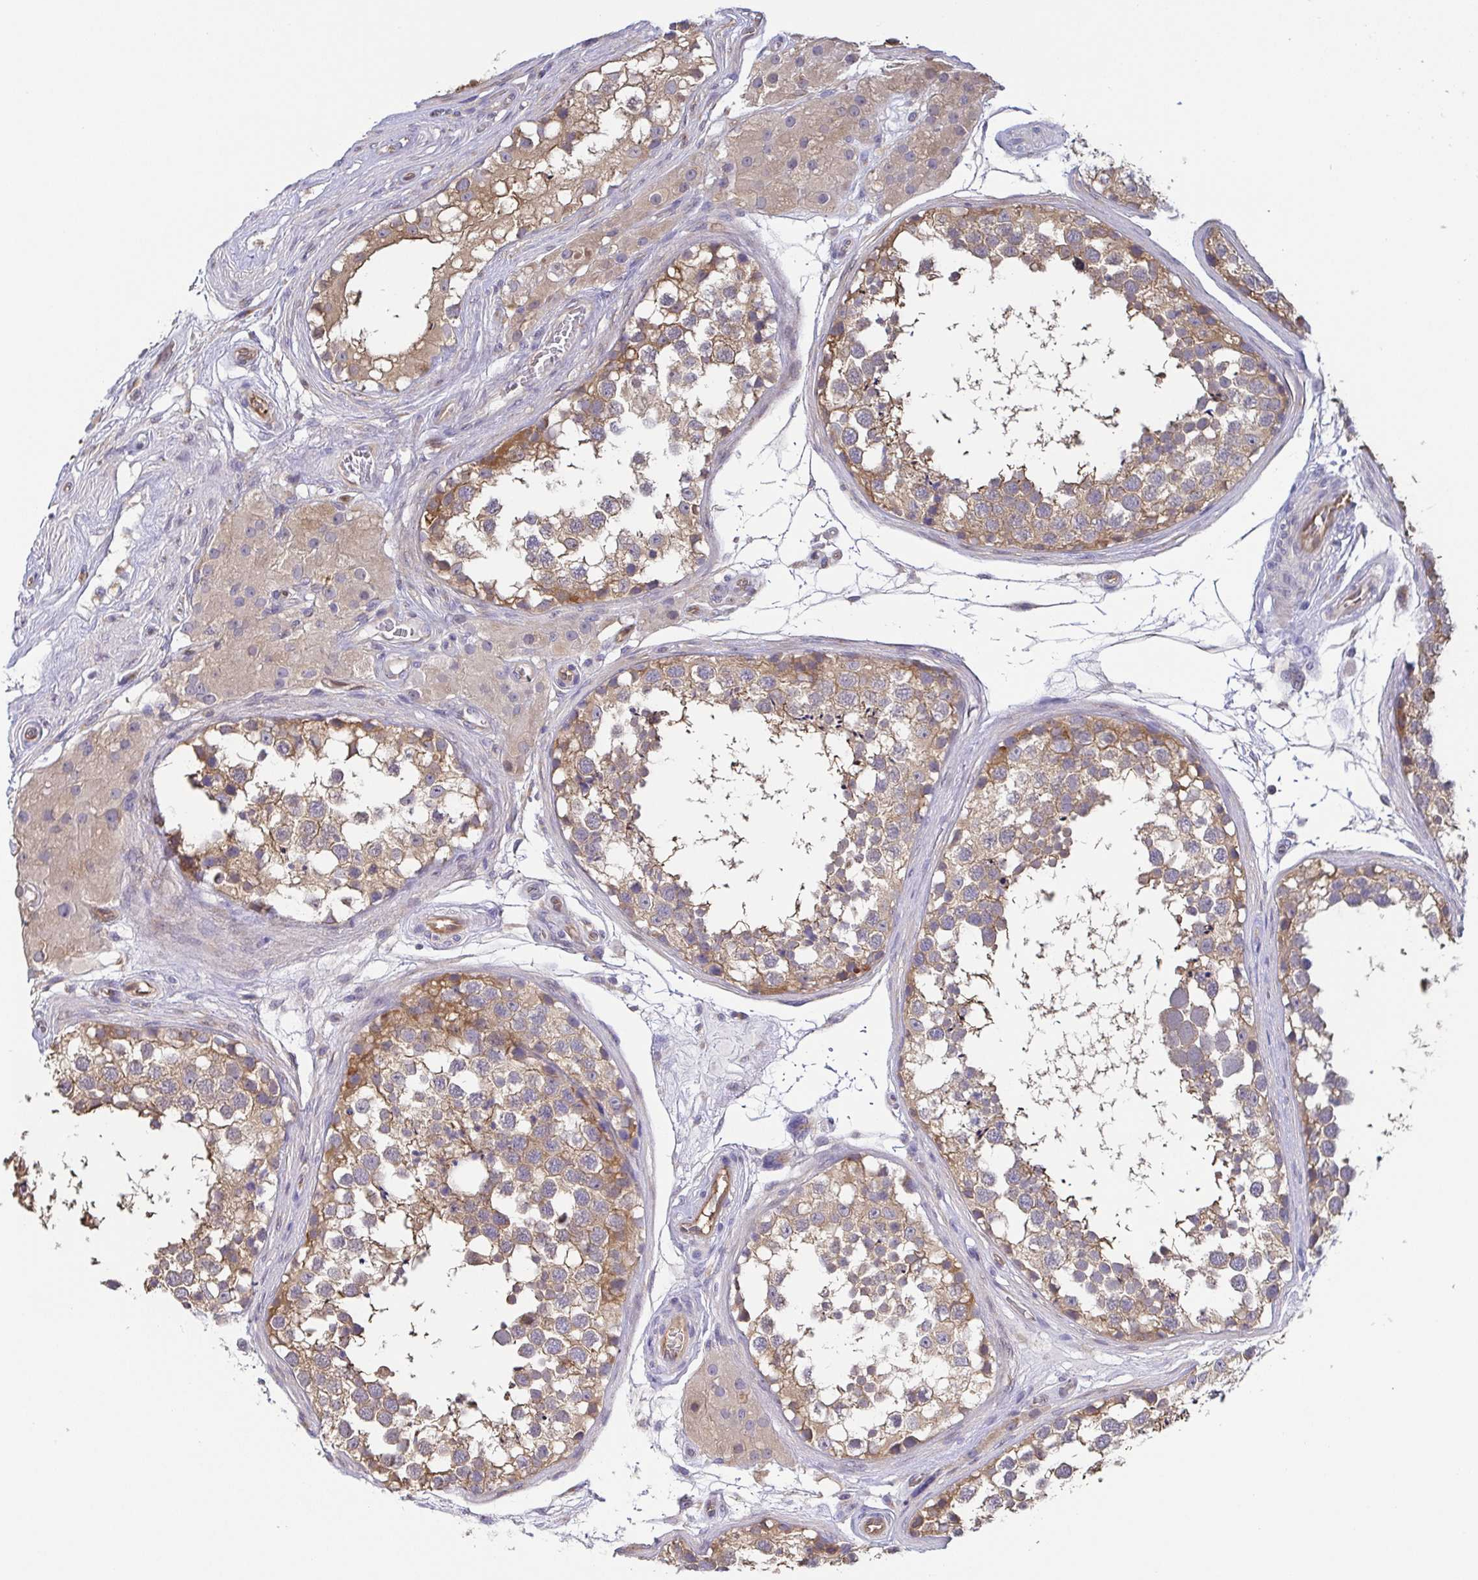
{"staining": {"intensity": "weak", "quantity": ">75%", "location": "cytoplasmic/membranous"}, "tissue": "testis", "cell_type": "Cells in seminiferous ducts", "image_type": "normal", "snomed": [{"axis": "morphology", "description": "Normal tissue, NOS"}, {"axis": "morphology", "description": "Seminoma, NOS"}, {"axis": "topography", "description": "Testis"}], "caption": "A low amount of weak cytoplasmic/membranous positivity is present in approximately >75% of cells in seminiferous ducts in unremarkable testis. Using DAB (3,3'-diaminobenzidine) (brown) and hematoxylin (blue) stains, captured at high magnification using brightfield microscopy.", "gene": "EIF3D", "patient": {"sex": "male", "age": 65}}